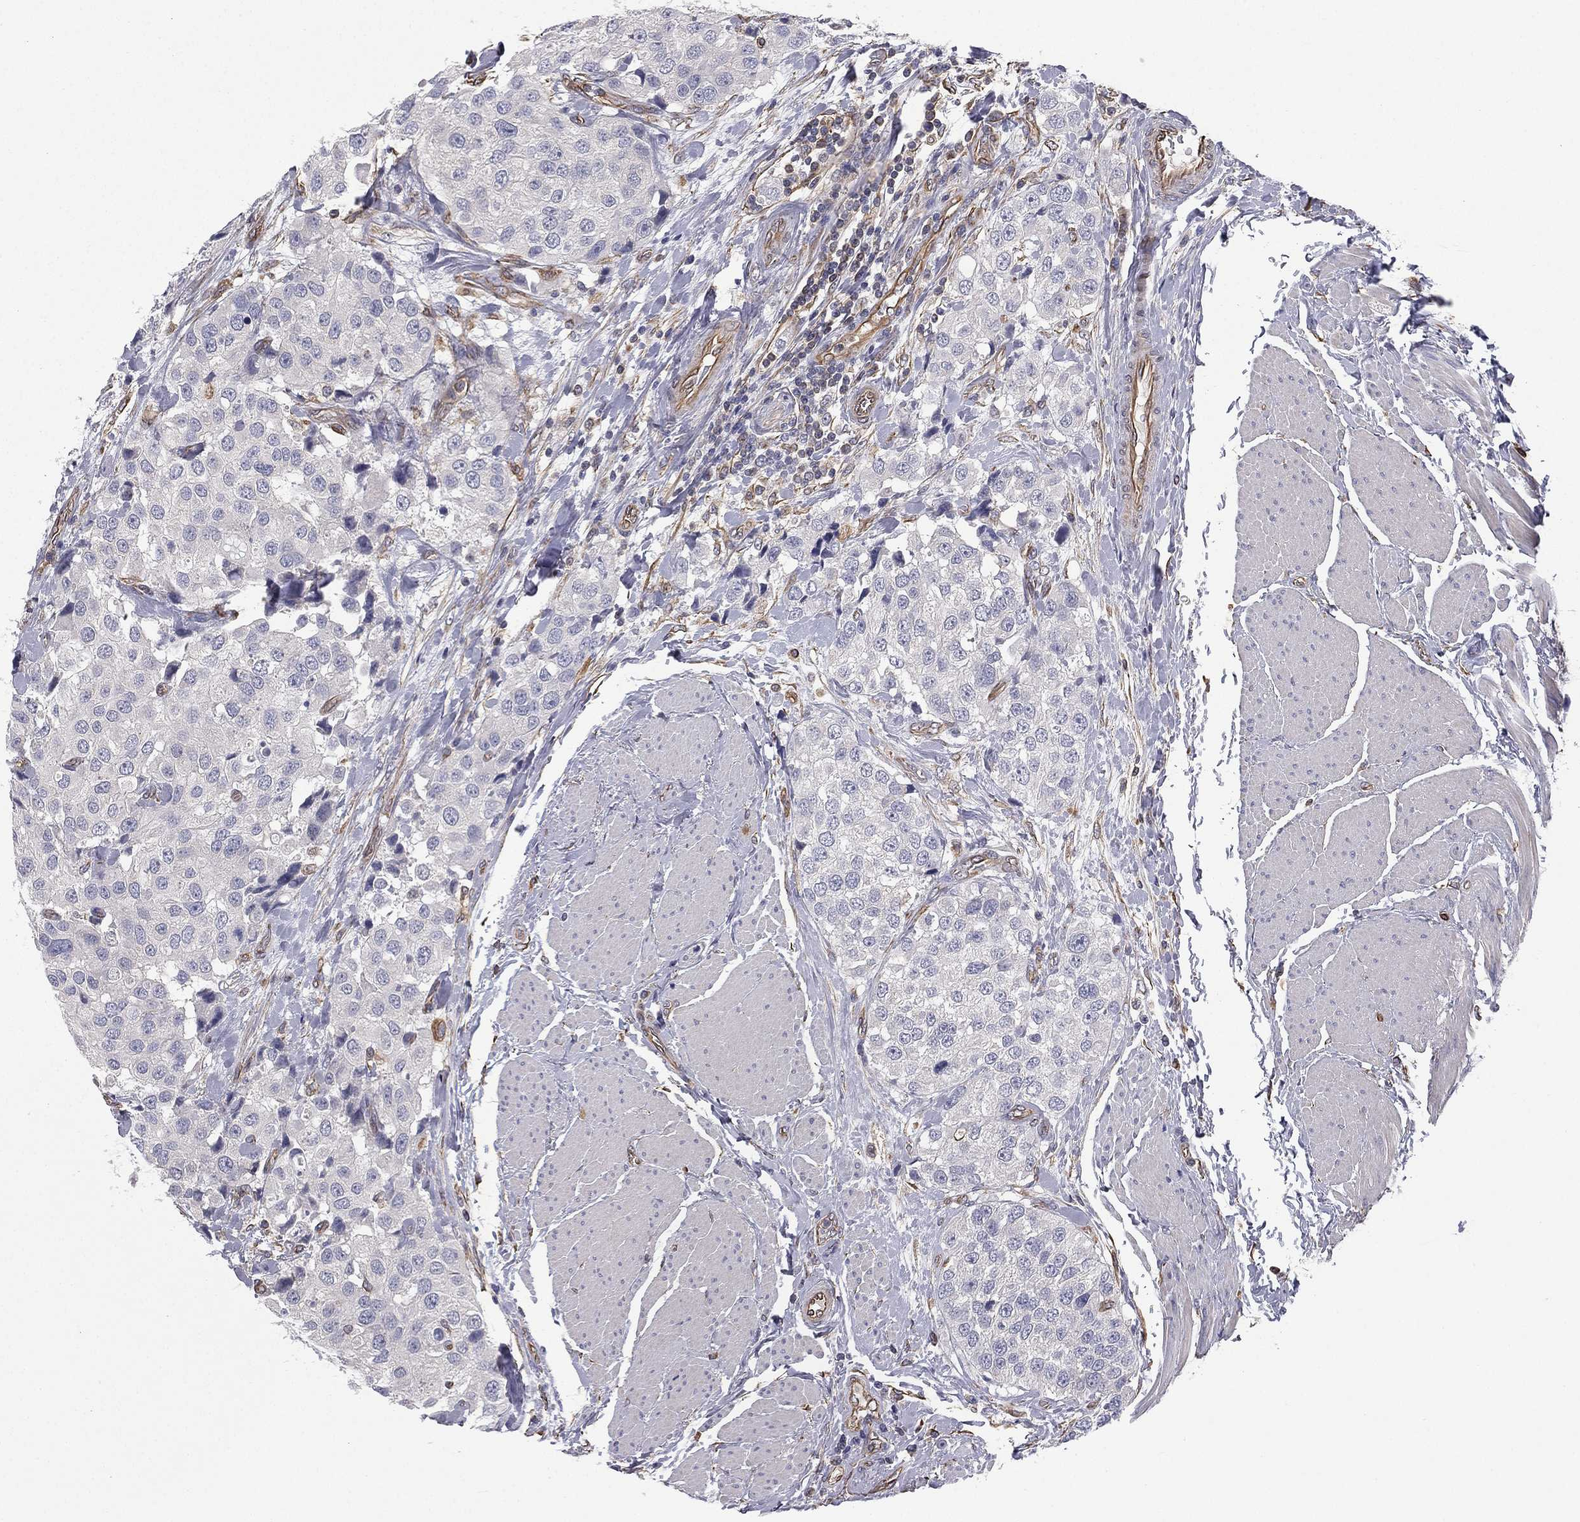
{"staining": {"intensity": "negative", "quantity": "none", "location": "none"}, "tissue": "urothelial cancer", "cell_type": "Tumor cells", "image_type": "cancer", "snomed": [{"axis": "morphology", "description": "Urothelial carcinoma, High grade"}, {"axis": "topography", "description": "Urinary bladder"}], "caption": "IHC histopathology image of human urothelial cancer stained for a protein (brown), which demonstrates no positivity in tumor cells. The staining was performed using DAB (3,3'-diaminobenzidine) to visualize the protein expression in brown, while the nuclei were stained in blue with hematoxylin (Magnification: 20x).", "gene": "SCUBE1", "patient": {"sex": "female", "age": 64}}